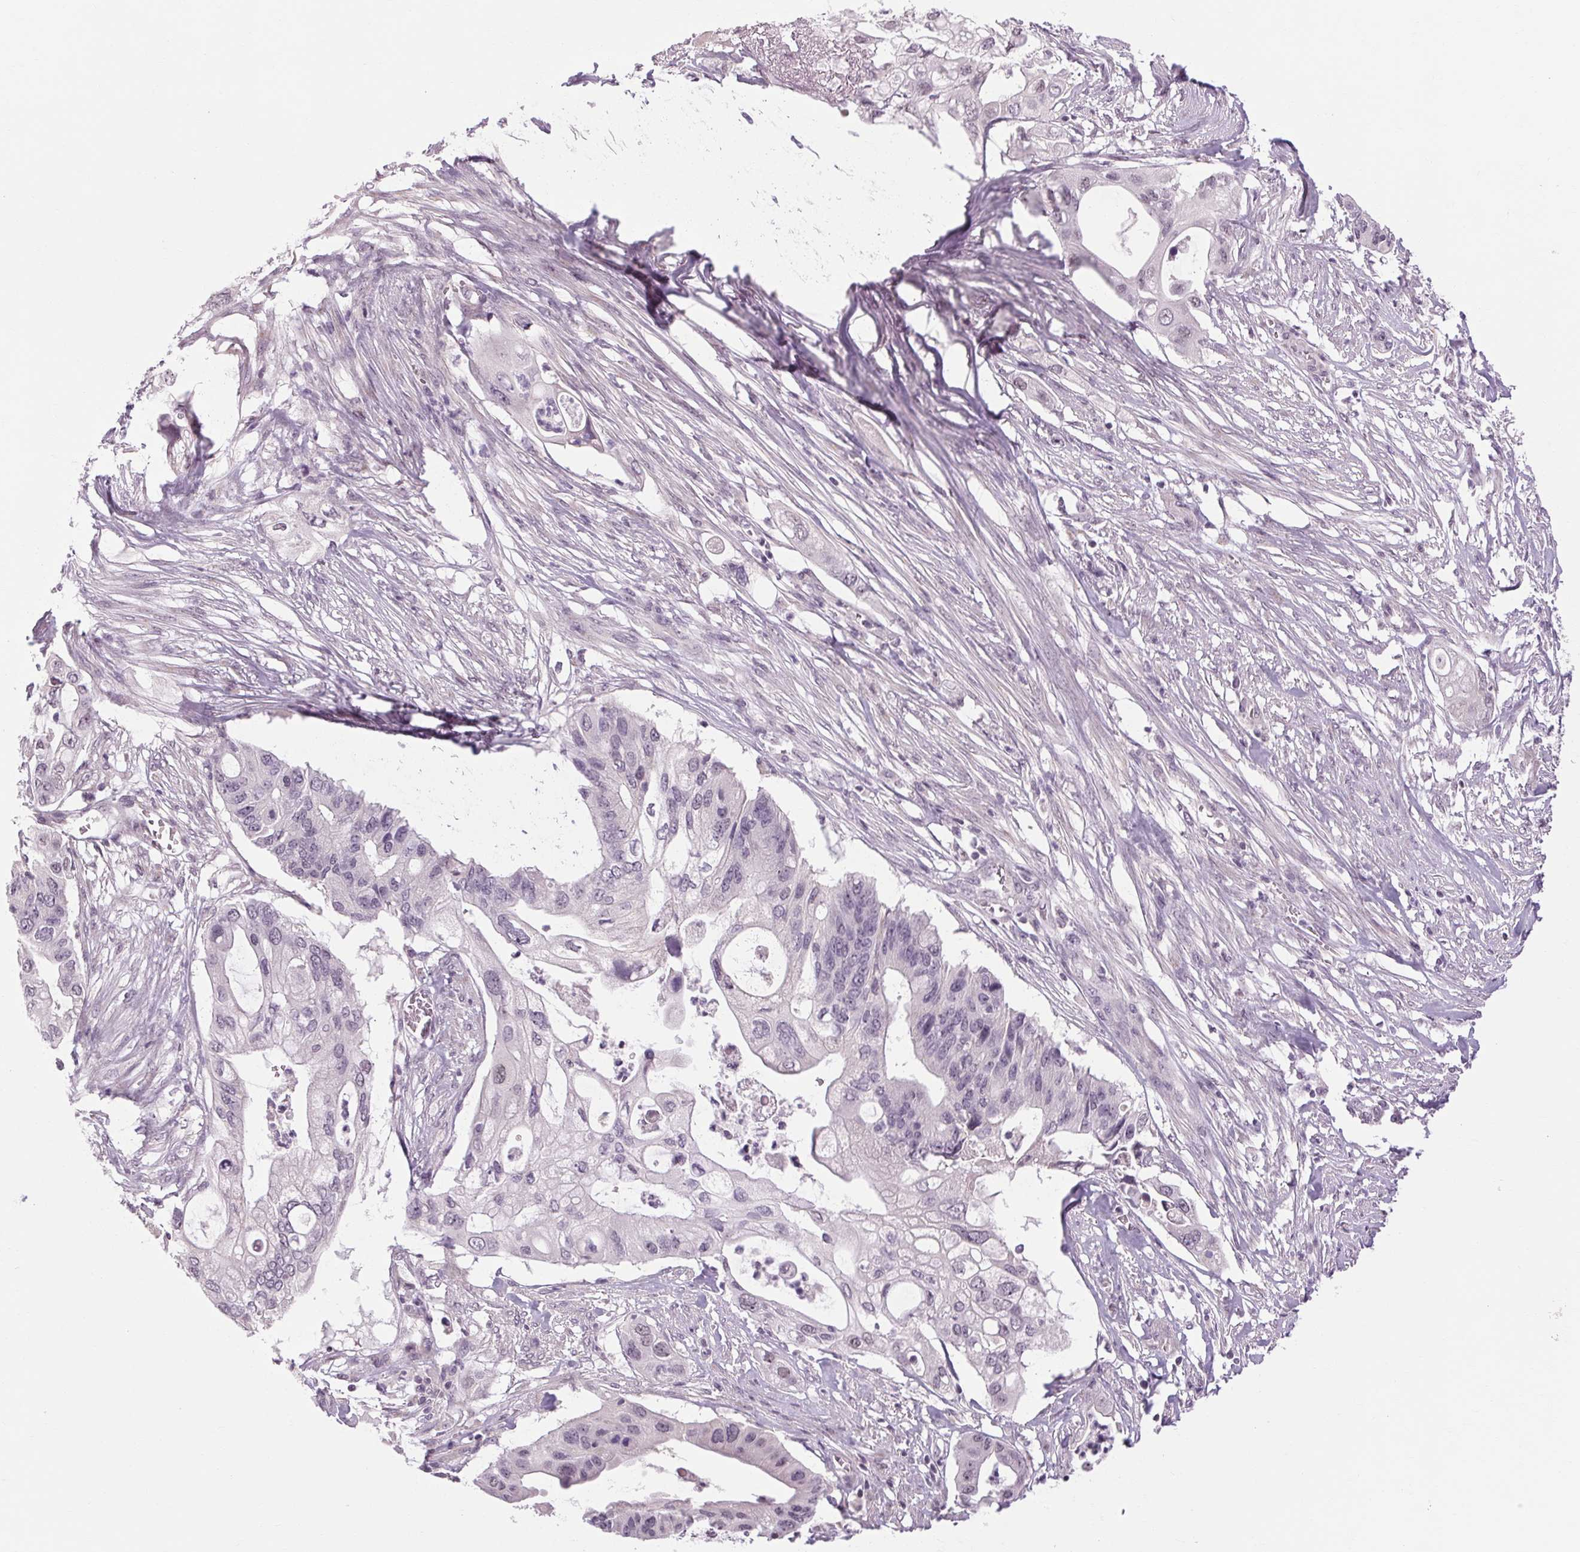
{"staining": {"intensity": "negative", "quantity": "none", "location": "none"}, "tissue": "pancreatic cancer", "cell_type": "Tumor cells", "image_type": "cancer", "snomed": [{"axis": "morphology", "description": "Adenocarcinoma, NOS"}, {"axis": "topography", "description": "Pancreas"}], "caption": "Tumor cells are negative for brown protein staining in pancreatic cancer.", "gene": "KLHL40", "patient": {"sex": "female", "age": 72}}